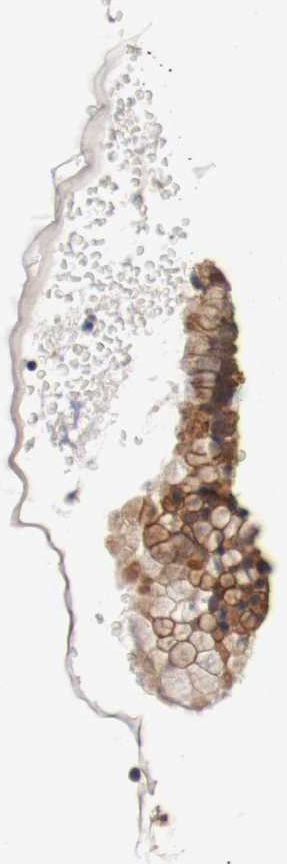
{"staining": {"intensity": "moderate", "quantity": ">75%", "location": "cytoplasmic/membranous"}, "tissue": "cervix", "cell_type": "Glandular cells", "image_type": "normal", "snomed": [{"axis": "morphology", "description": "Normal tissue, NOS"}, {"axis": "topography", "description": "Cervix"}], "caption": "Immunohistochemistry (IHC) micrograph of unremarkable cervix: human cervix stained using IHC demonstrates medium levels of moderate protein expression localized specifically in the cytoplasmic/membranous of glandular cells, appearing as a cytoplasmic/membranous brown color.", "gene": "FKBP3", "patient": {"sex": "female", "age": 46}}